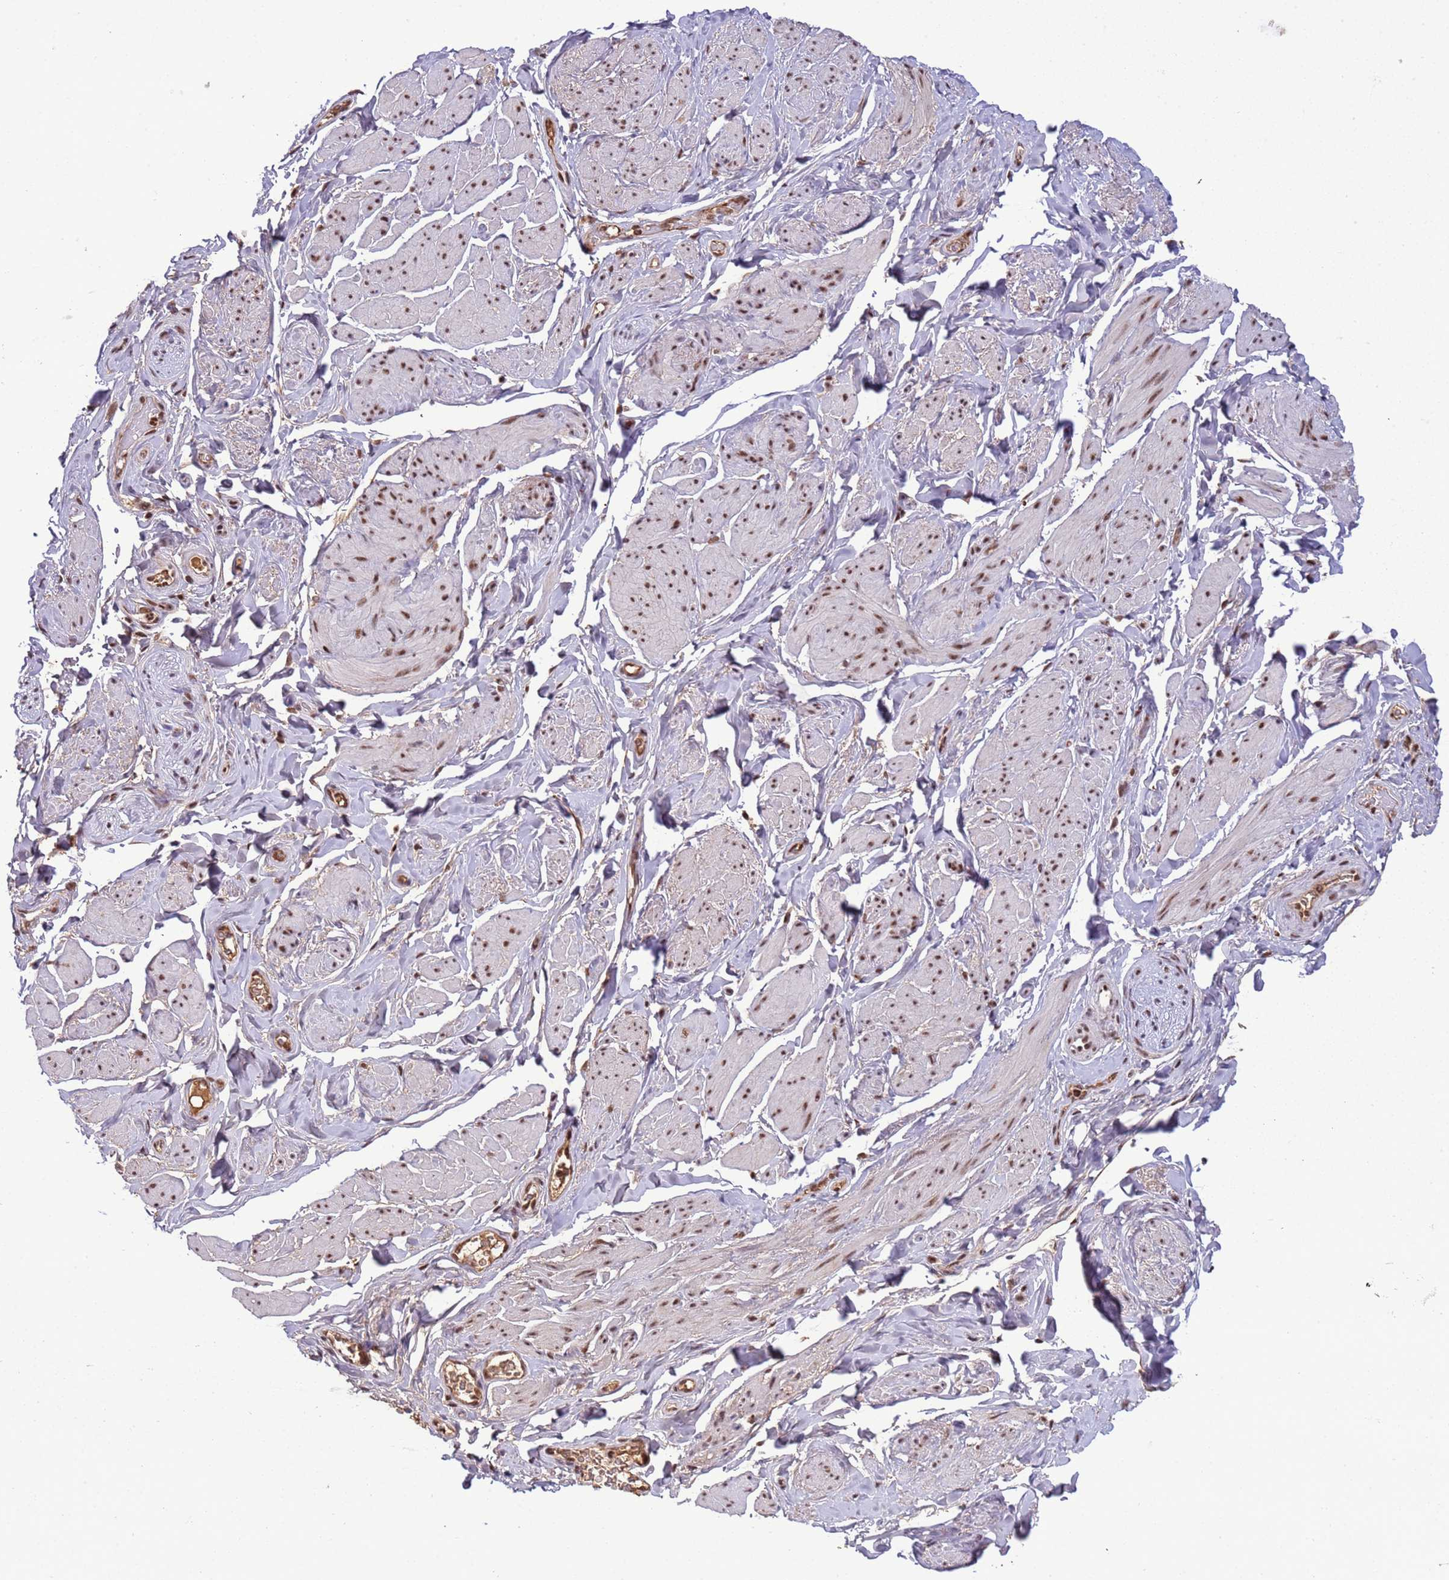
{"staining": {"intensity": "moderate", "quantity": ">75%", "location": "nuclear"}, "tissue": "smooth muscle", "cell_type": "Smooth muscle cells", "image_type": "normal", "snomed": [{"axis": "morphology", "description": "Normal tissue, NOS"}, {"axis": "topography", "description": "Smooth muscle"}, {"axis": "topography", "description": "Peripheral nerve tissue"}], "caption": "Smooth muscle cells show medium levels of moderate nuclear staining in approximately >75% of cells in unremarkable human smooth muscle. (Stains: DAB in brown, nuclei in blue, Microscopy: brightfield microscopy at high magnification).", "gene": "SRRT", "patient": {"sex": "male", "age": 69}}